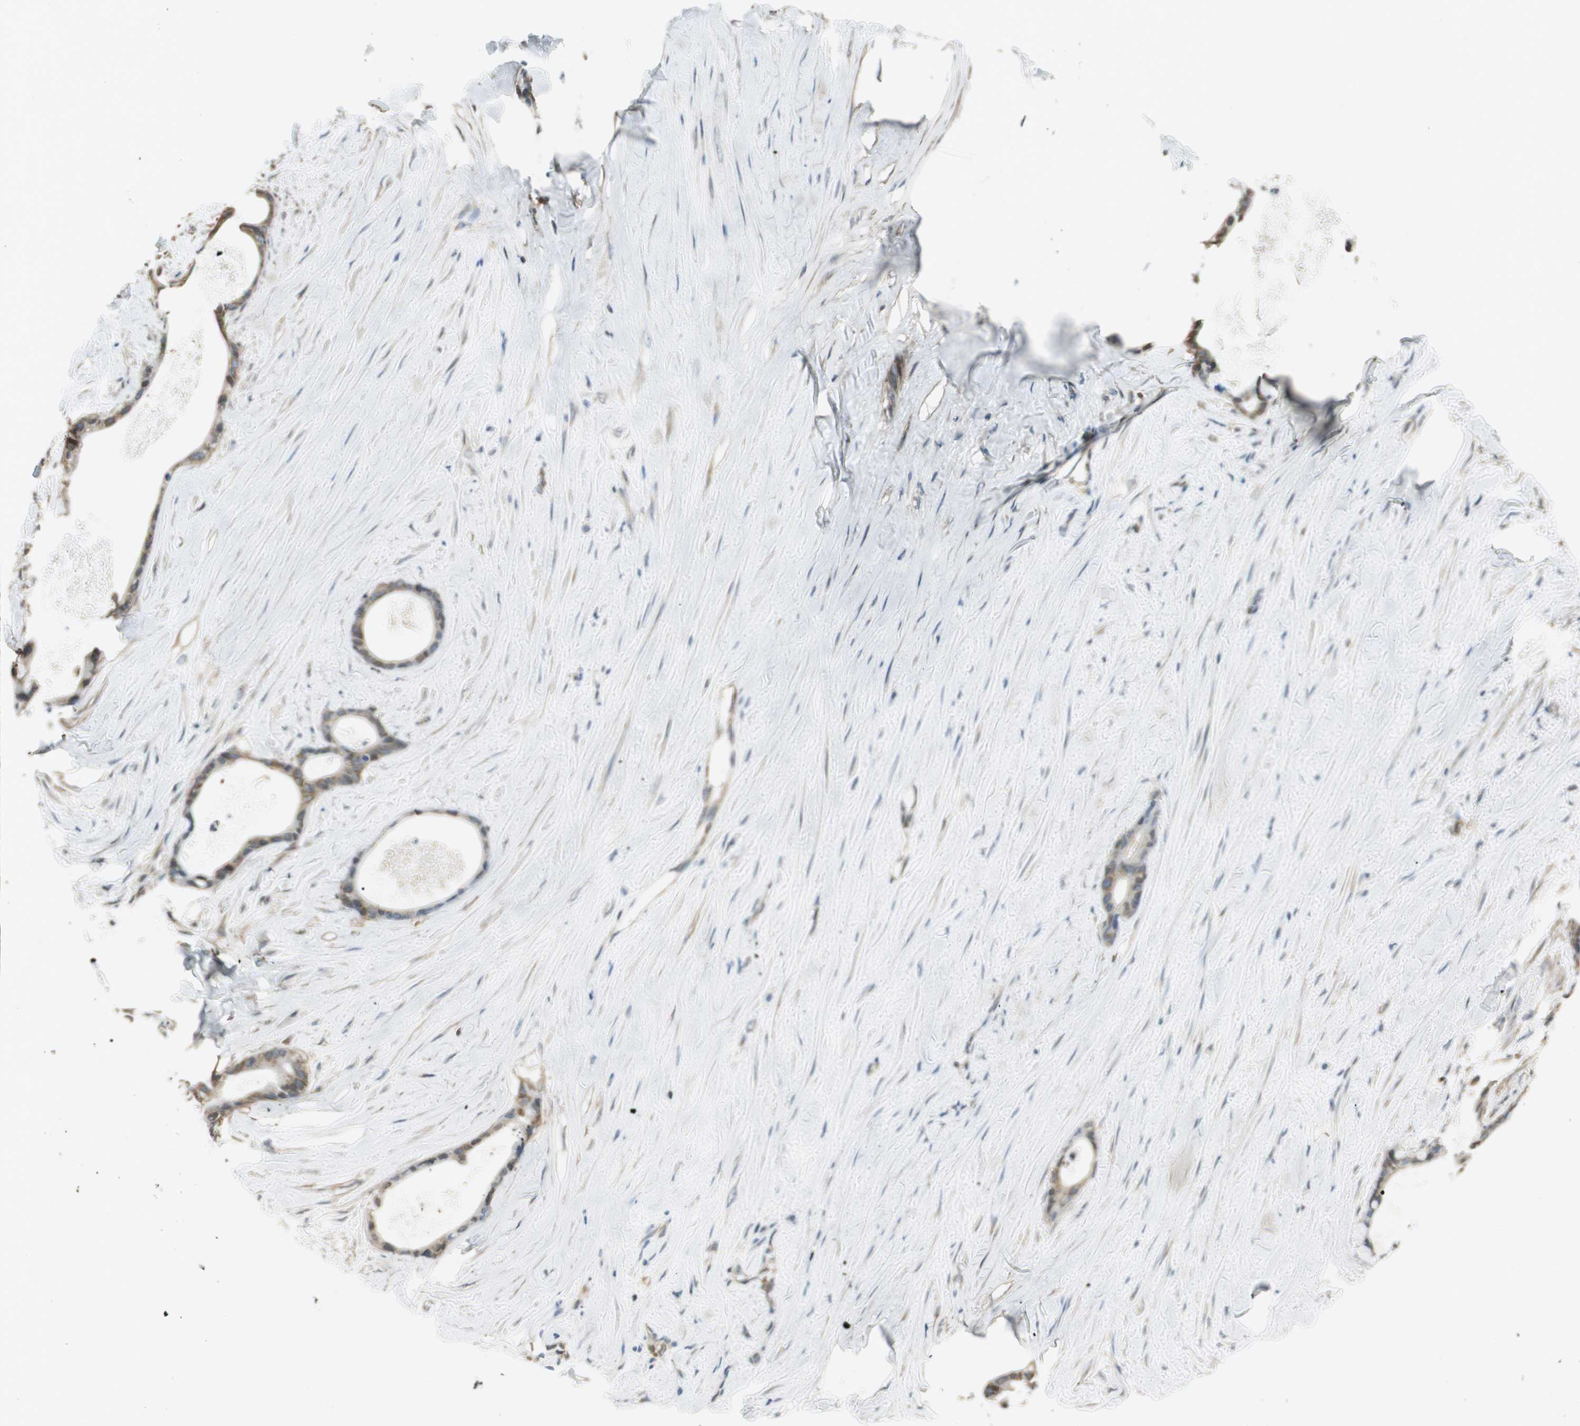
{"staining": {"intensity": "weak", "quantity": ">75%", "location": "cytoplasmic/membranous"}, "tissue": "liver cancer", "cell_type": "Tumor cells", "image_type": "cancer", "snomed": [{"axis": "morphology", "description": "Cholangiocarcinoma"}, {"axis": "topography", "description": "Liver"}], "caption": "Liver cancer (cholangiocarcinoma) stained with DAB immunohistochemistry (IHC) shows low levels of weak cytoplasmic/membranous positivity in approximately >75% of tumor cells. (brown staining indicates protein expression, while blue staining denotes nuclei).", "gene": "PI4K2B", "patient": {"sex": "female", "age": 55}}